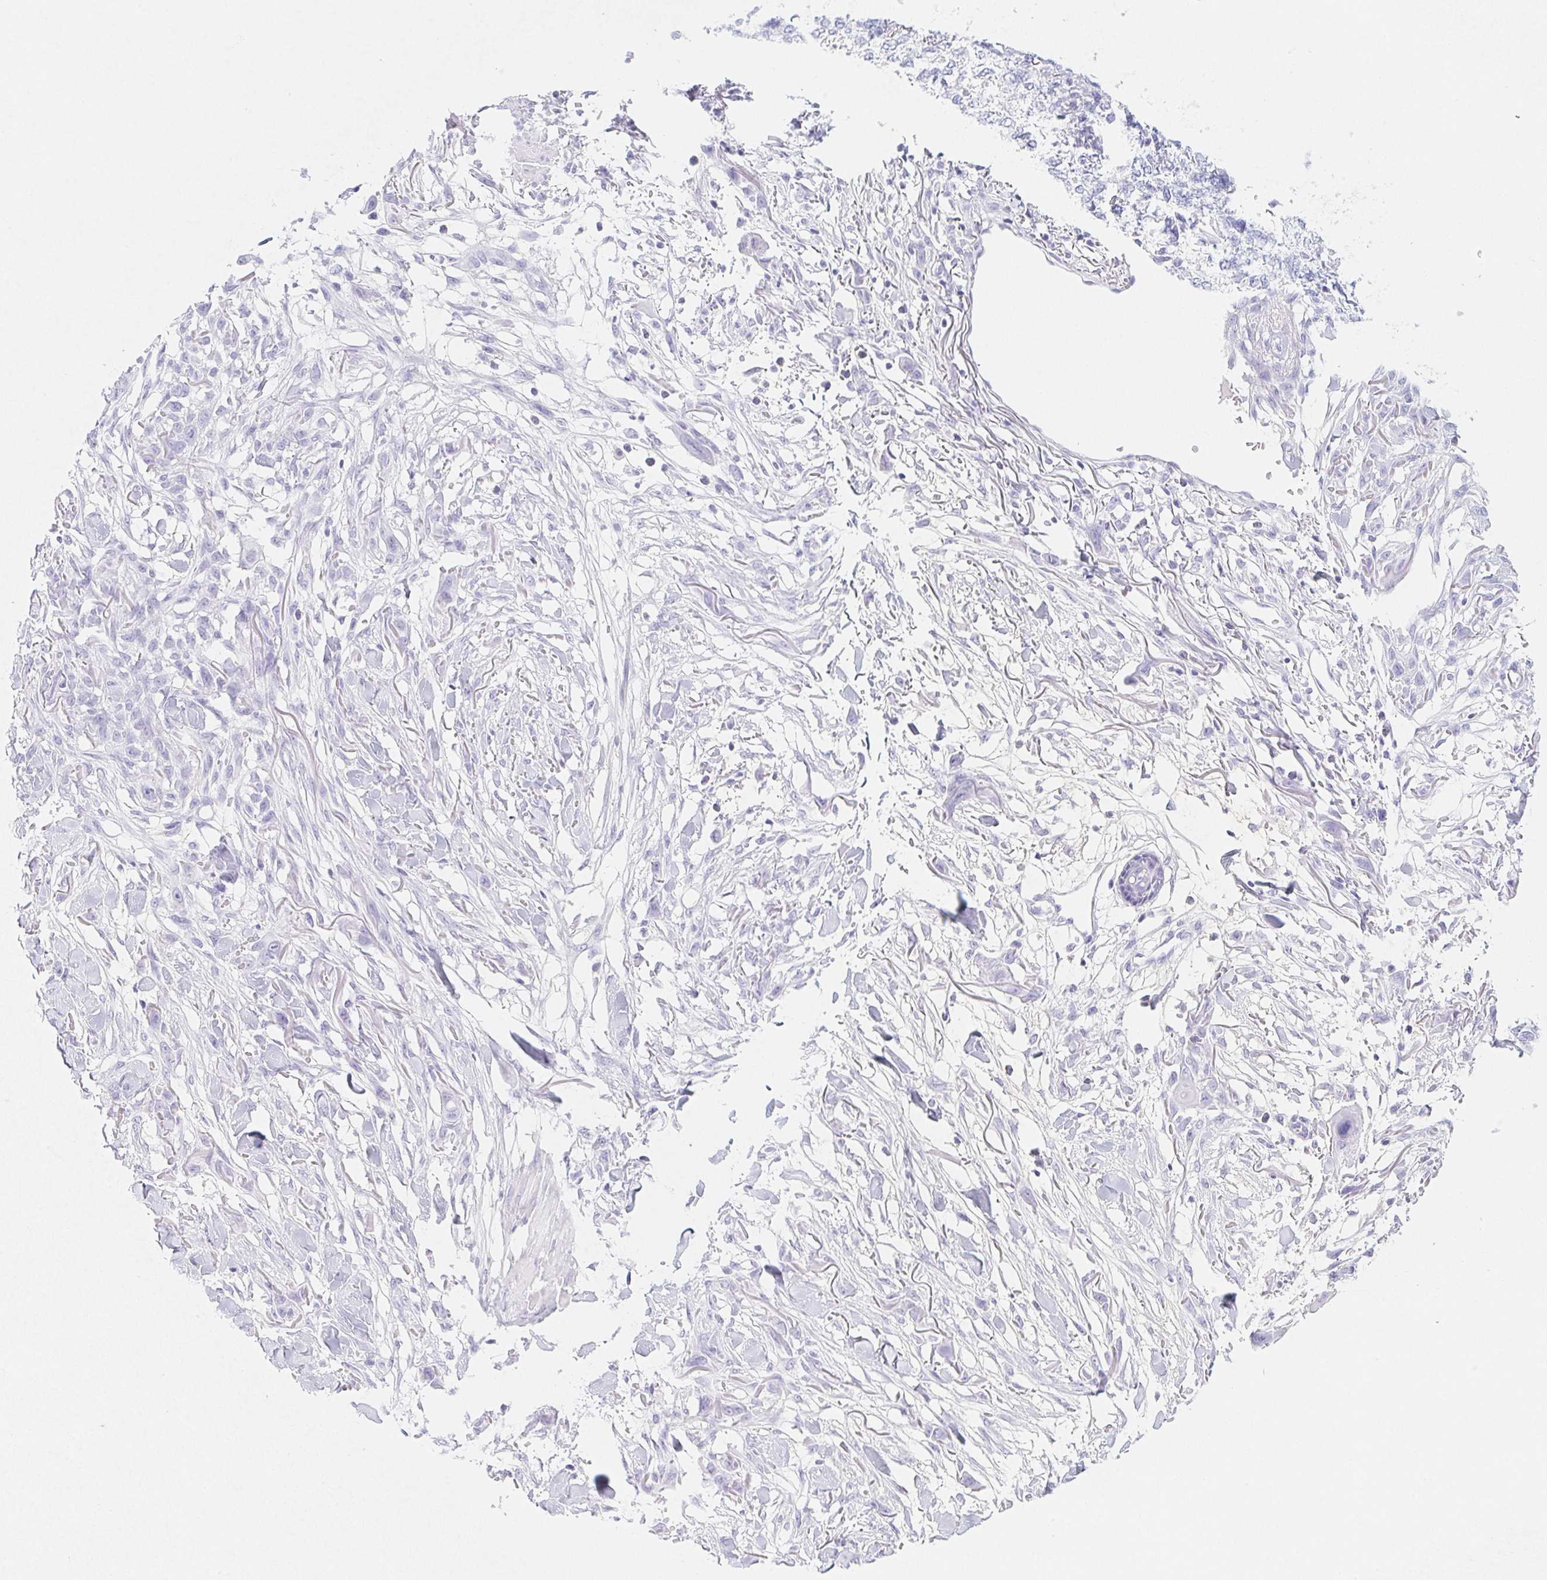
{"staining": {"intensity": "negative", "quantity": "none", "location": "none"}, "tissue": "skin cancer", "cell_type": "Tumor cells", "image_type": "cancer", "snomed": [{"axis": "morphology", "description": "Squamous cell carcinoma, NOS"}, {"axis": "topography", "description": "Skin"}], "caption": "Skin squamous cell carcinoma was stained to show a protein in brown. There is no significant expression in tumor cells. The staining is performed using DAB (3,3'-diaminobenzidine) brown chromogen with nuclei counter-stained in using hematoxylin.", "gene": "ITIH2", "patient": {"sex": "female", "age": 59}}